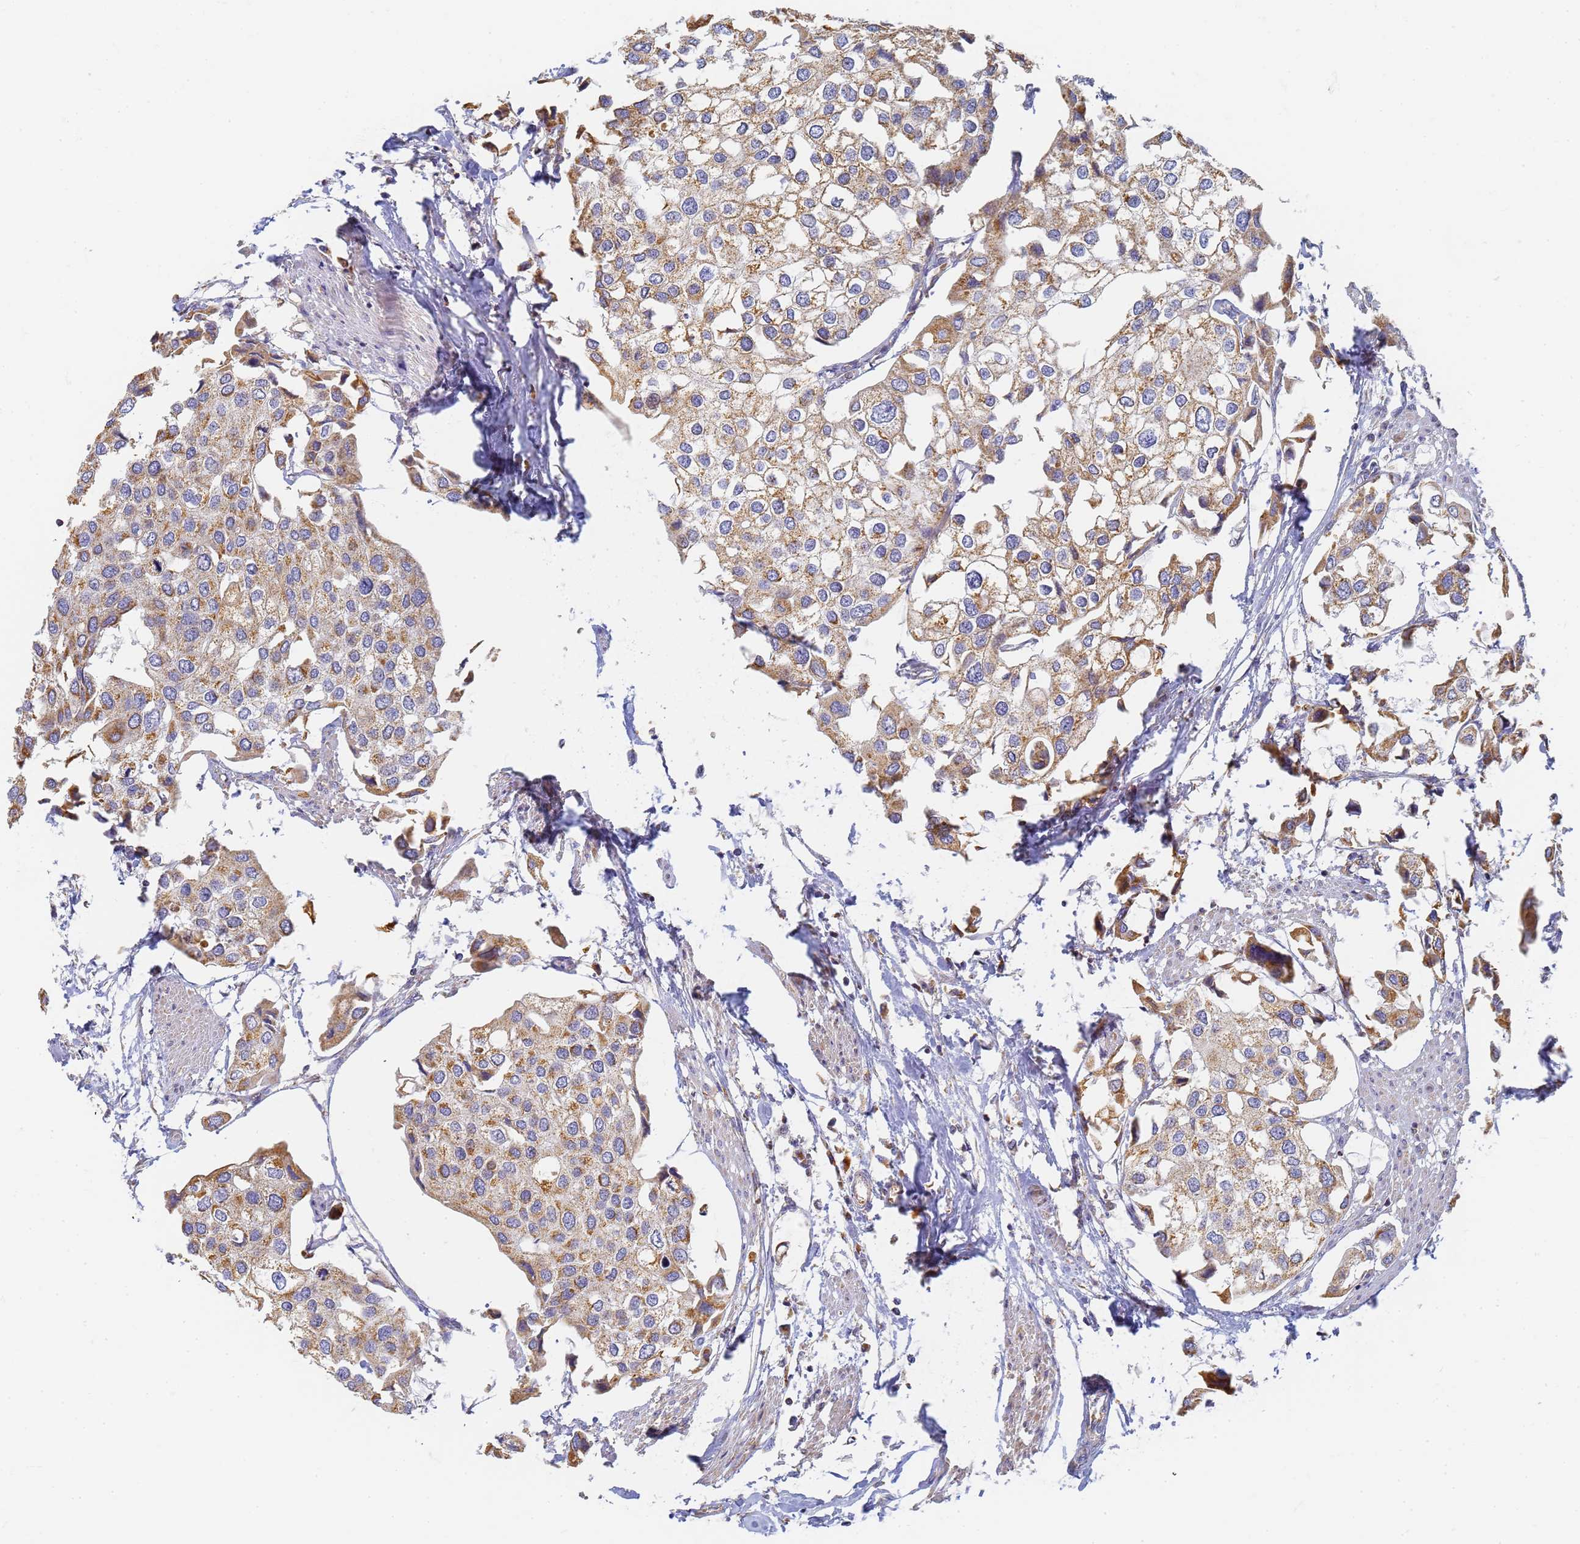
{"staining": {"intensity": "moderate", "quantity": ">75%", "location": "cytoplasmic/membranous"}, "tissue": "urothelial cancer", "cell_type": "Tumor cells", "image_type": "cancer", "snomed": [{"axis": "morphology", "description": "Urothelial carcinoma, High grade"}, {"axis": "topography", "description": "Urinary bladder"}], "caption": "Immunohistochemistry (IHC) staining of urothelial cancer, which reveals medium levels of moderate cytoplasmic/membranous staining in about >75% of tumor cells indicating moderate cytoplasmic/membranous protein positivity. The staining was performed using DAB (3,3'-diaminobenzidine) (brown) for protein detection and nuclei were counterstained in hematoxylin (blue).", "gene": "UTP23", "patient": {"sex": "male", "age": 64}}